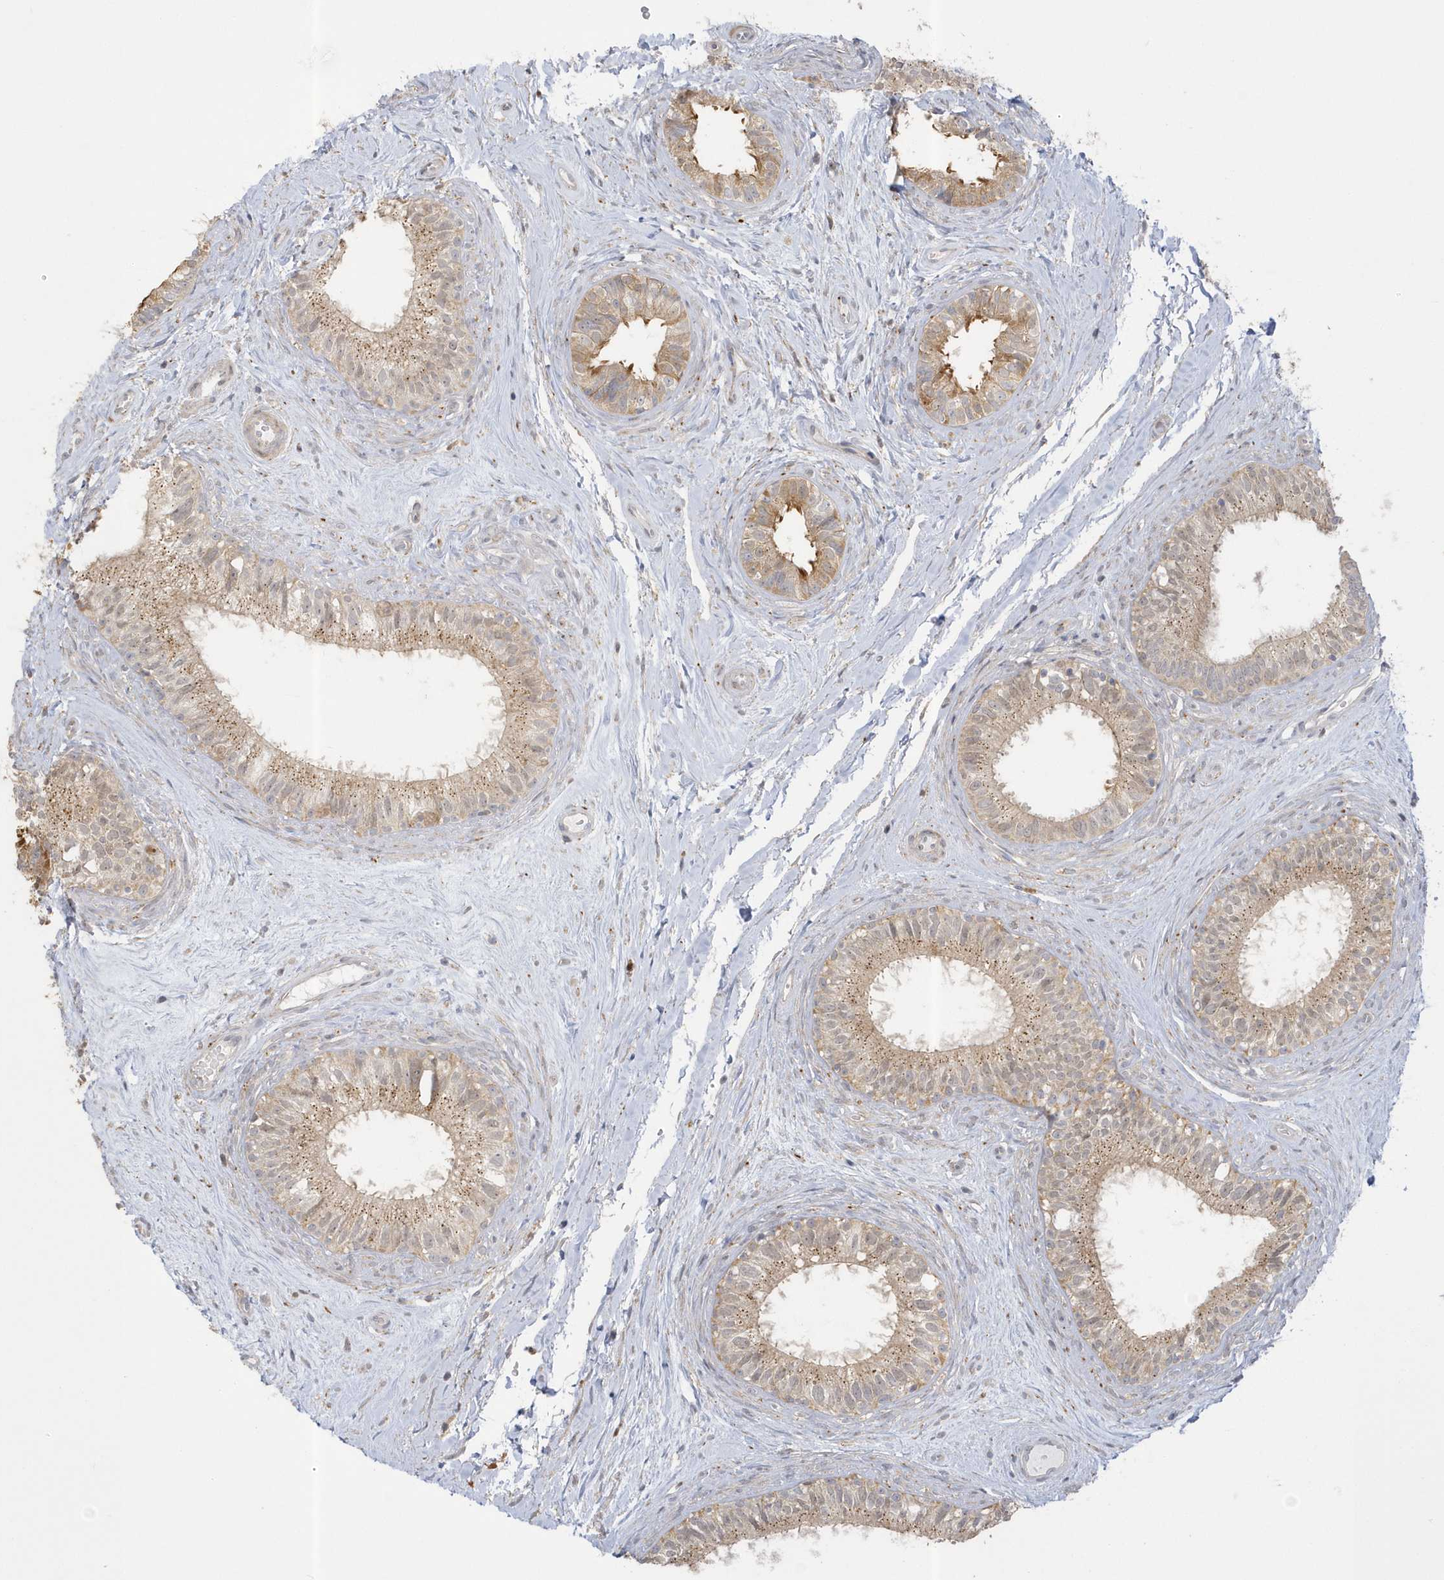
{"staining": {"intensity": "moderate", "quantity": "25%-75%", "location": "cytoplasmic/membranous"}, "tissue": "epididymis", "cell_type": "Glandular cells", "image_type": "normal", "snomed": [{"axis": "morphology", "description": "Normal tissue, NOS"}, {"axis": "topography", "description": "Epididymis"}], "caption": "Protein staining of unremarkable epididymis exhibits moderate cytoplasmic/membranous staining in approximately 25%-75% of glandular cells.", "gene": "NAF1", "patient": {"sex": "male", "age": 71}}